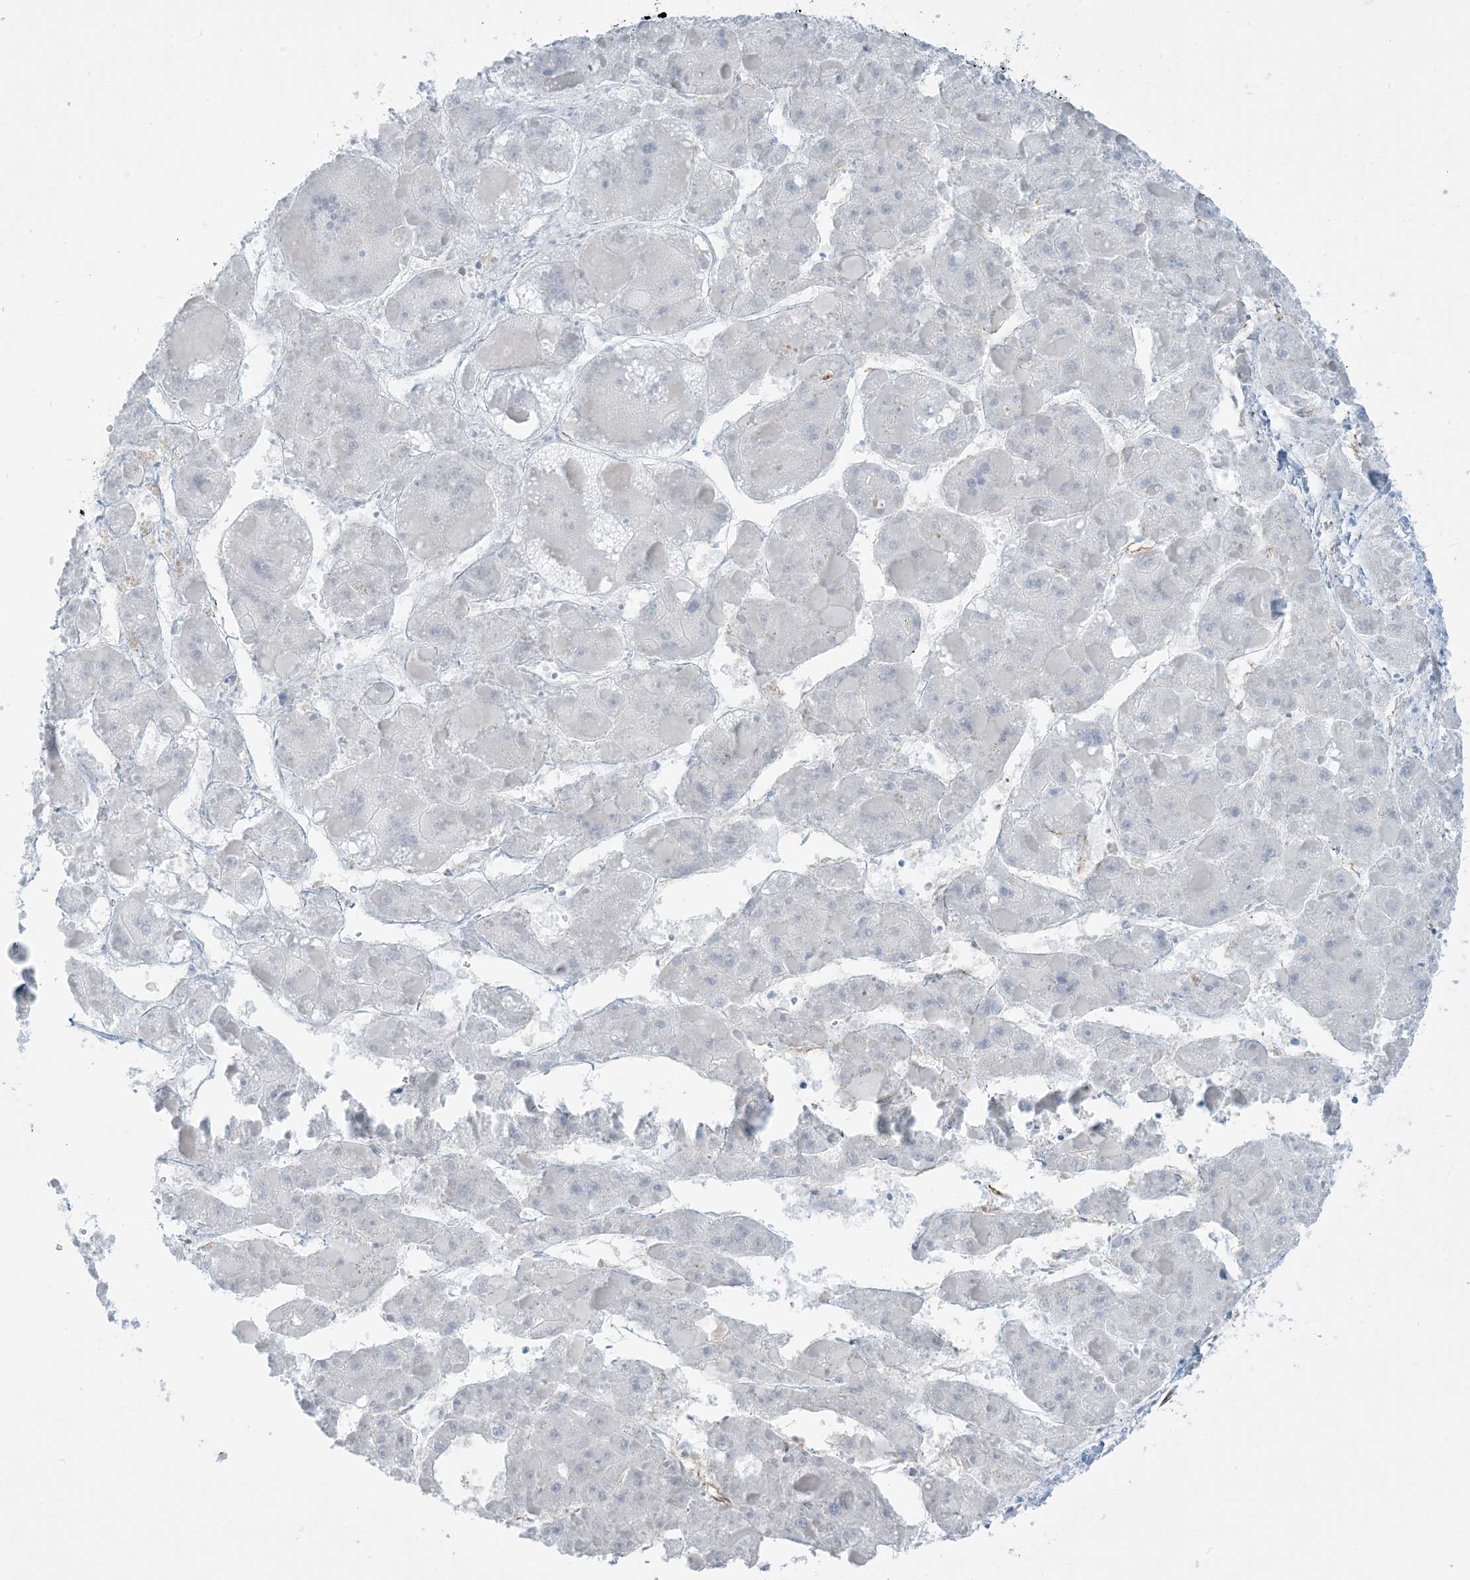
{"staining": {"intensity": "negative", "quantity": "none", "location": "none"}, "tissue": "liver cancer", "cell_type": "Tumor cells", "image_type": "cancer", "snomed": [{"axis": "morphology", "description": "Carcinoma, Hepatocellular, NOS"}, {"axis": "topography", "description": "Liver"}], "caption": "This is an immunohistochemistry micrograph of liver cancer. There is no staining in tumor cells.", "gene": "EPS8L3", "patient": {"sex": "female", "age": 73}}